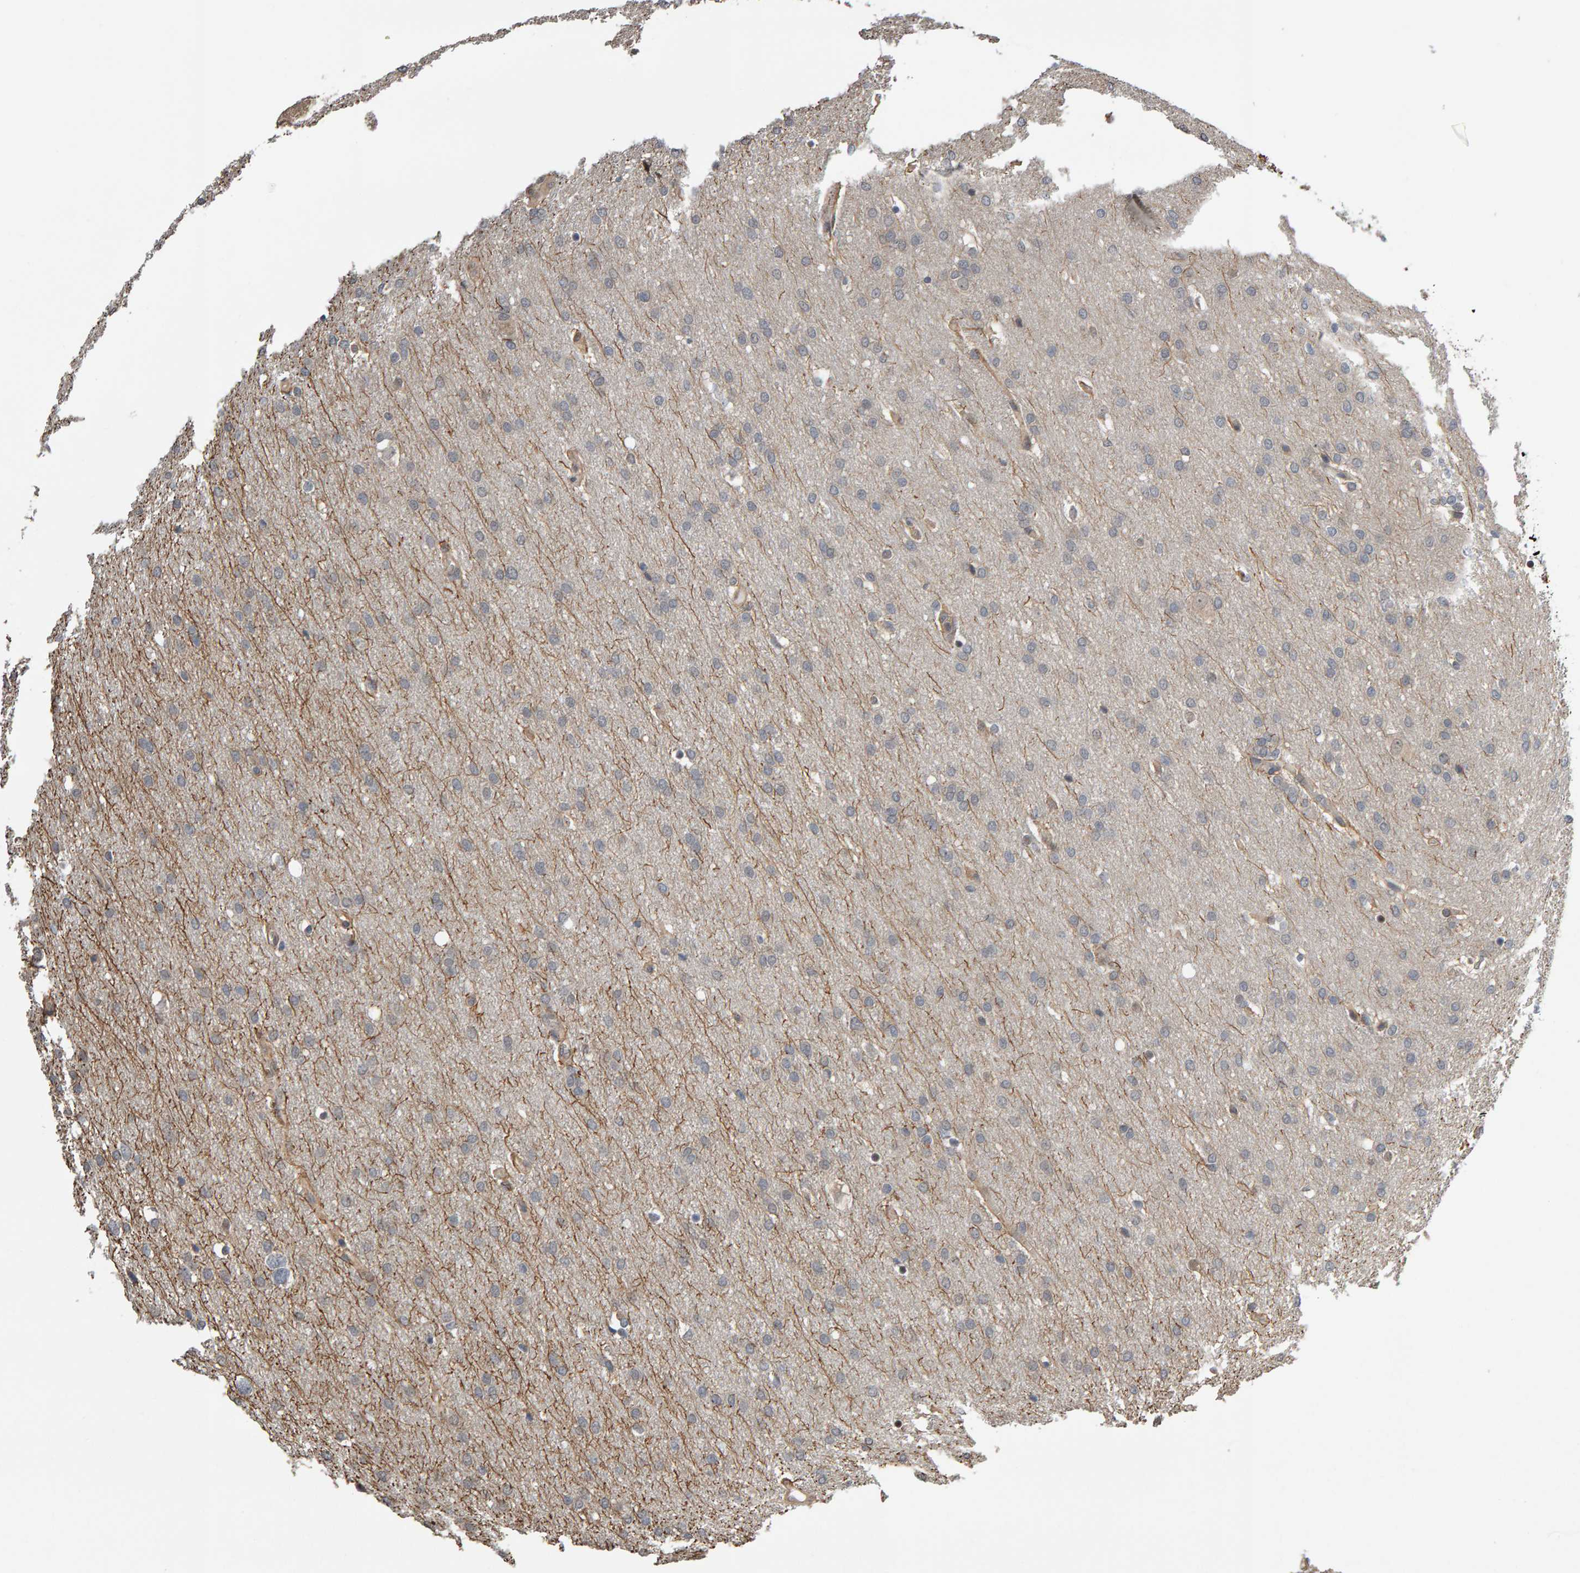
{"staining": {"intensity": "weak", "quantity": "25%-75%", "location": "cytoplasmic/membranous"}, "tissue": "glioma", "cell_type": "Tumor cells", "image_type": "cancer", "snomed": [{"axis": "morphology", "description": "Glioma, malignant, Low grade"}, {"axis": "topography", "description": "Brain"}], "caption": "Protein expression analysis of human glioma reveals weak cytoplasmic/membranous expression in about 25%-75% of tumor cells. The protein is stained brown, and the nuclei are stained in blue (DAB (3,3'-diaminobenzidine) IHC with brightfield microscopy, high magnification).", "gene": "COASY", "patient": {"sex": "female", "age": 37}}